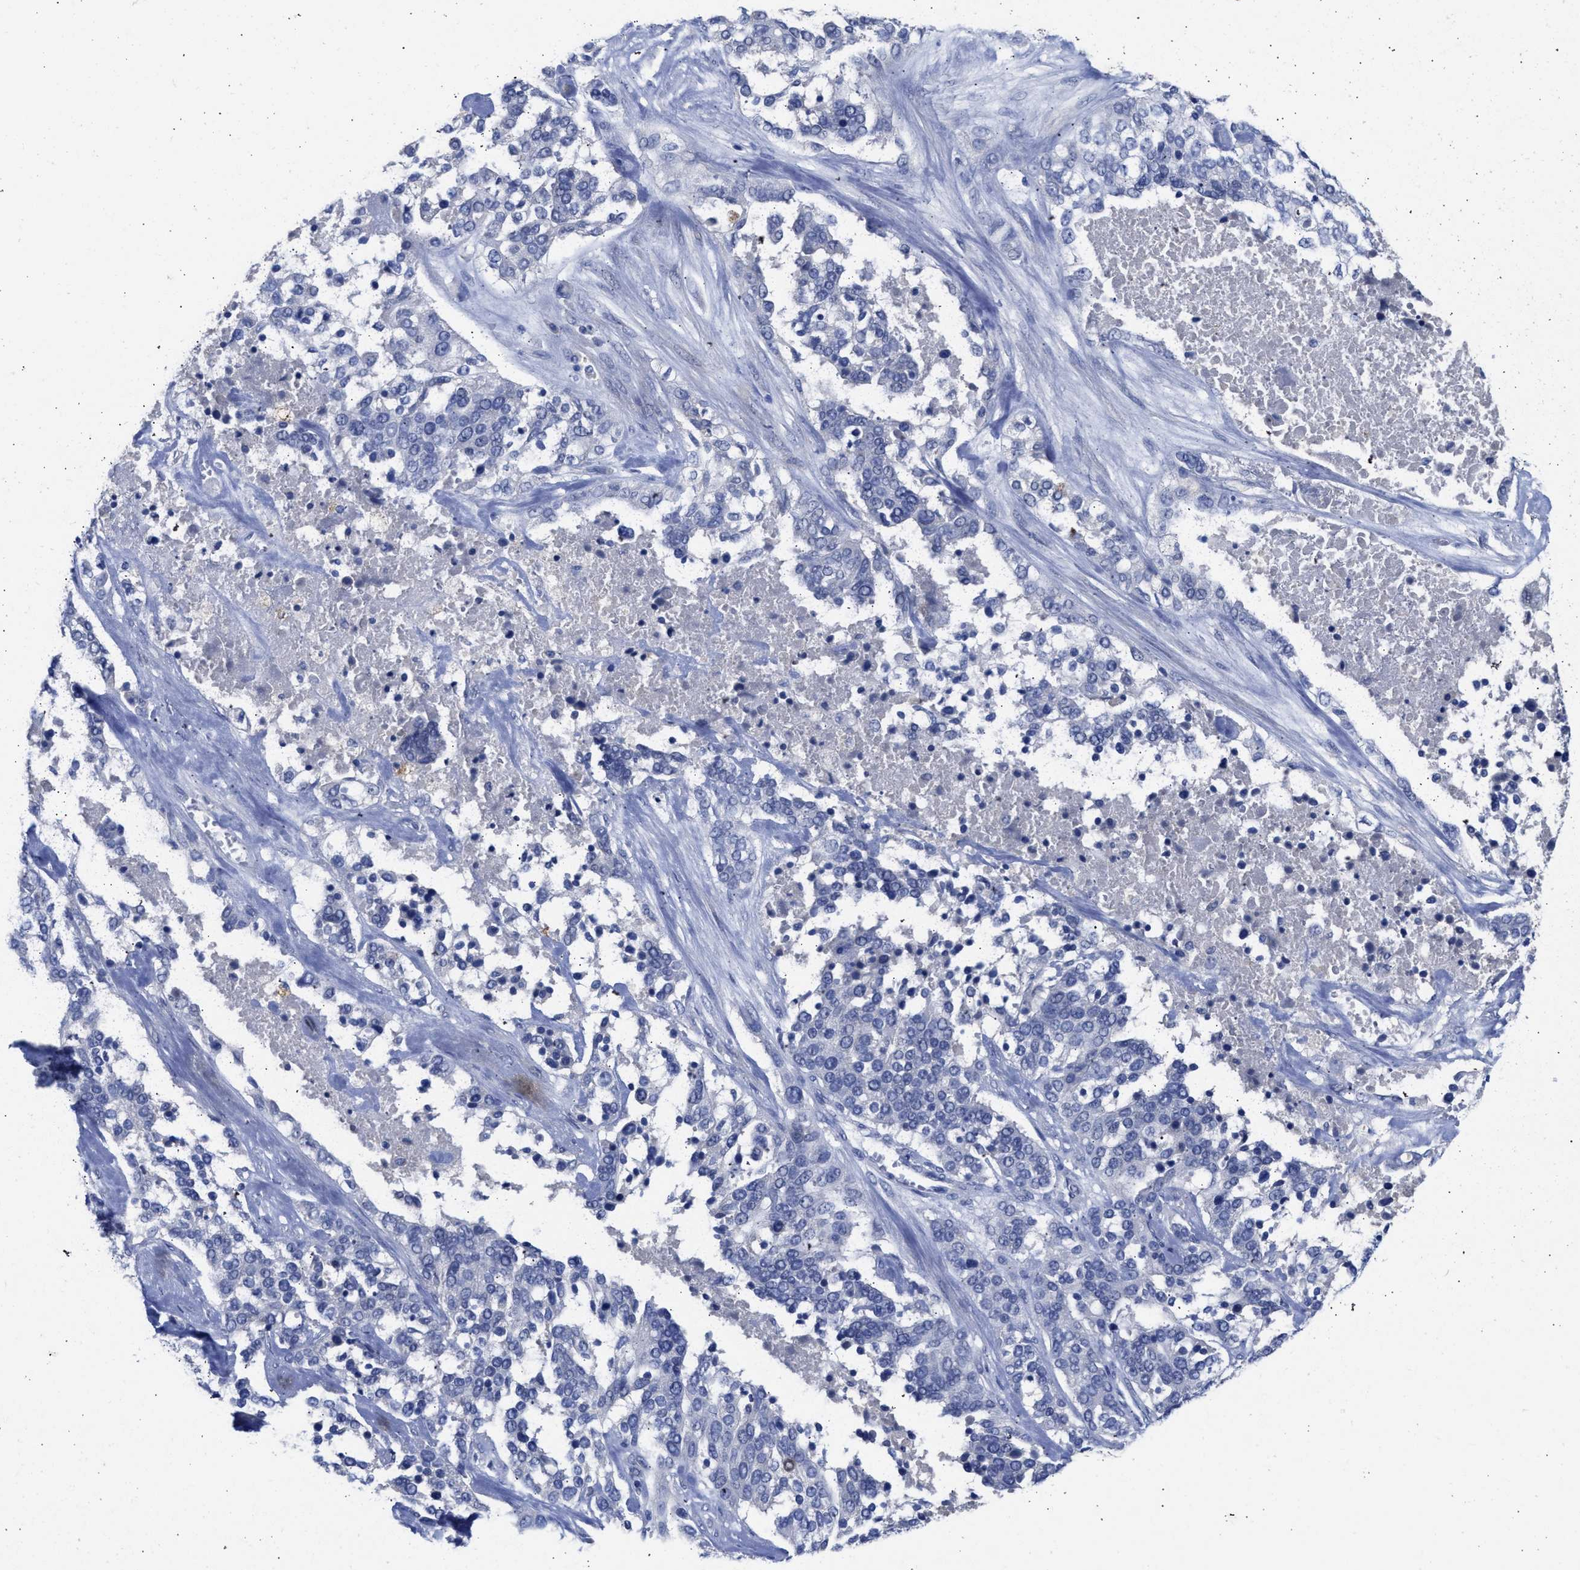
{"staining": {"intensity": "negative", "quantity": "none", "location": "none"}, "tissue": "ovarian cancer", "cell_type": "Tumor cells", "image_type": "cancer", "snomed": [{"axis": "morphology", "description": "Cystadenocarcinoma, serous, NOS"}, {"axis": "topography", "description": "Ovary"}], "caption": "This histopathology image is of ovarian serous cystadenocarcinoma stained with immunohistochemistry (IHC) to label a protein in brown with the nuclei are counter-stained blue. There is no expression in tumor cells. (DAB (3,3'-diaminobenzidine) immunohistochemistry visualized using brightfield microscopy, high magnification).", "gene": "RSPH1", "patient": {"sex": "female", "age": 44}}